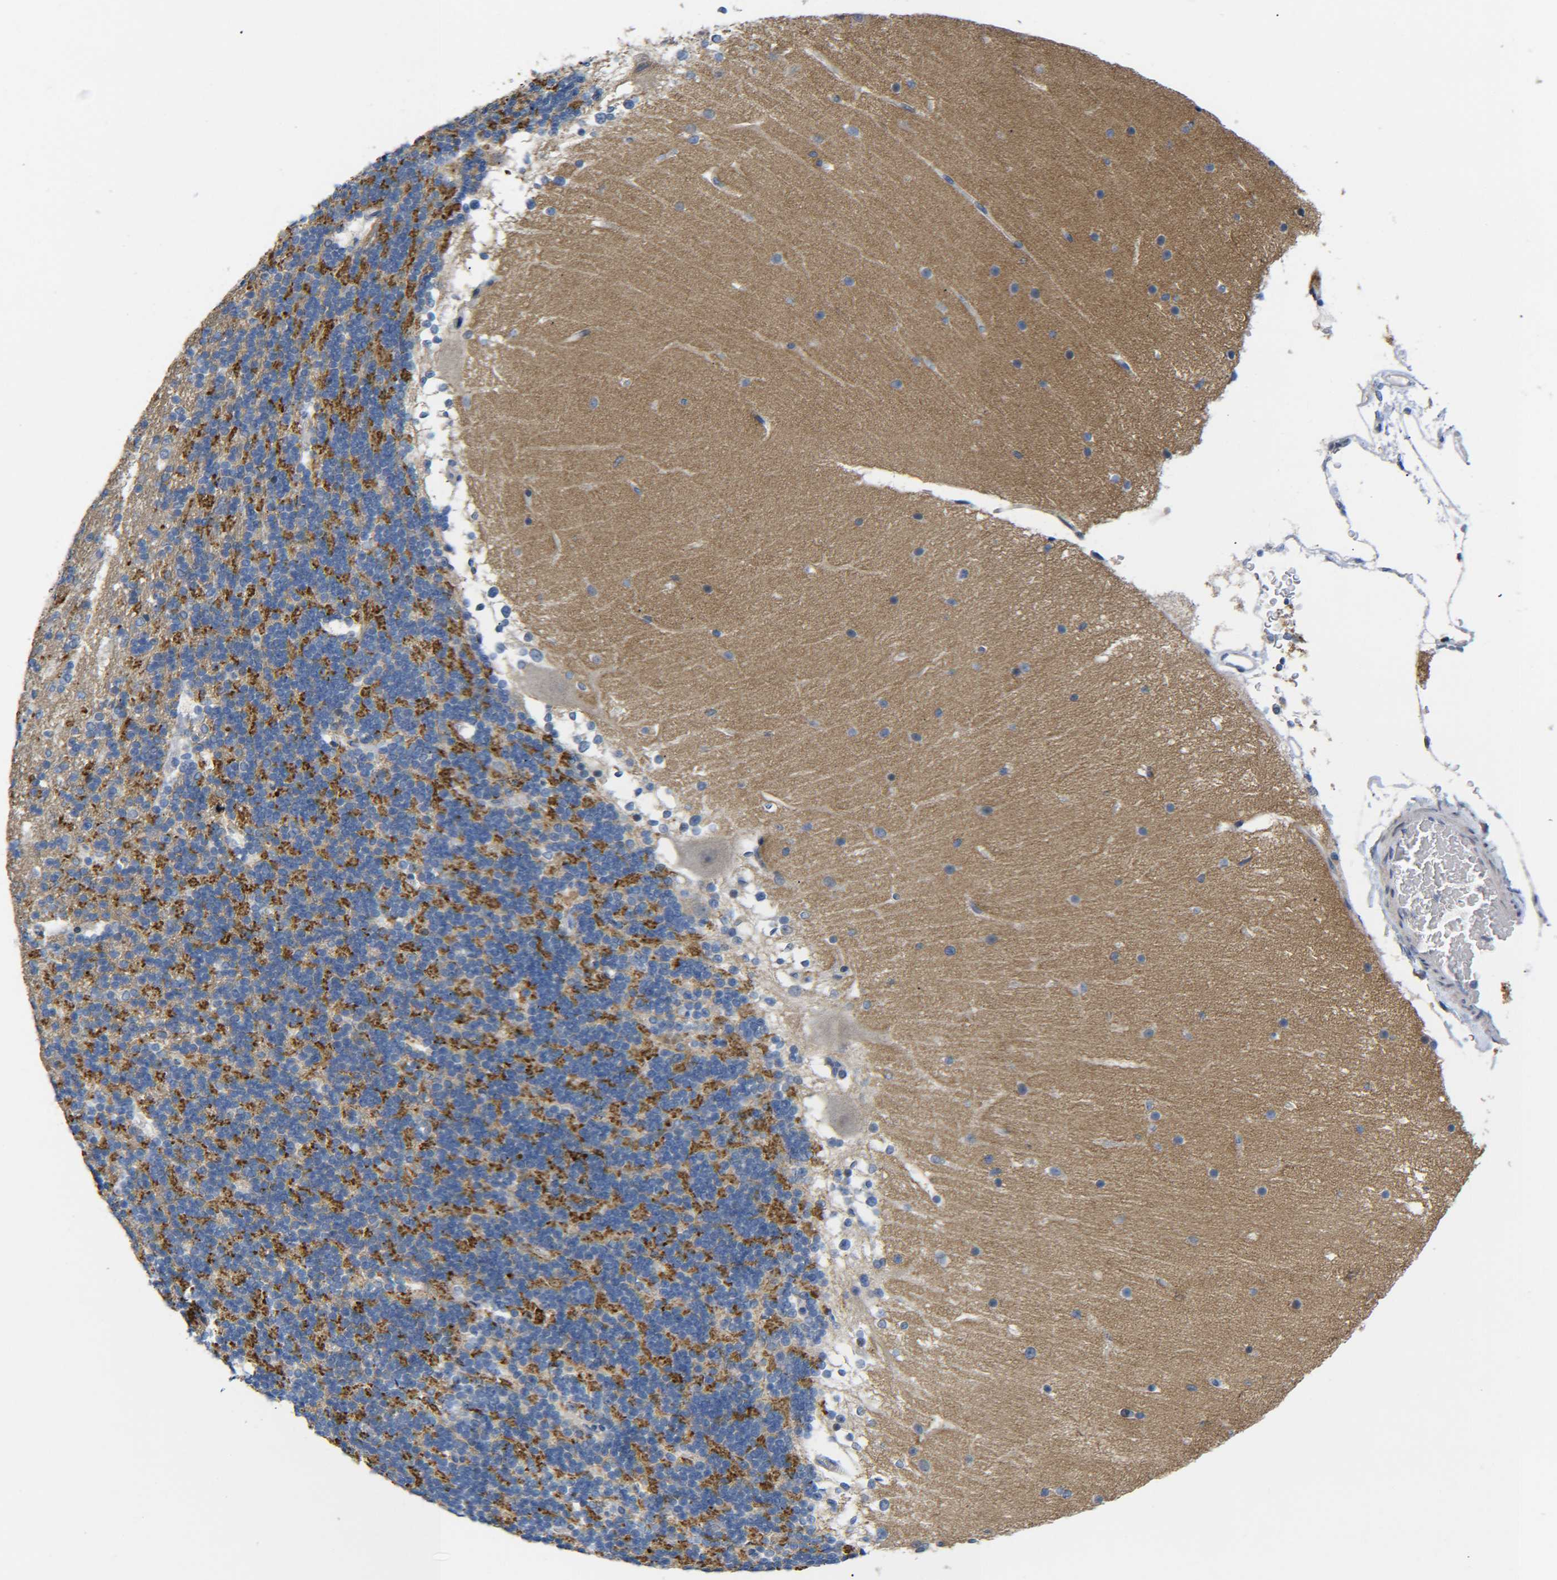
{"staining": {"intensity": "strong", "quantity": "25%-75%", "location": "cytoplasmic/membranous"}, "tissue": "cerebellum", "cell_type": "Cells in granular layer", "image_type": "normal", "snomed": [{"axis": "morphology", "description": "Normal tissue, NOS"}, {"axis": "topography", "description": "Cerebellum"}], "caption": "DAB immunohistochemical staining of unremarkable human cerebellum reveals strong cytoplasmic/membranous protein expression in approximately 25%-75% of cells in granular layer.", "gene": "CMTM1", "patient": {"sex": "female", "age": 19}}